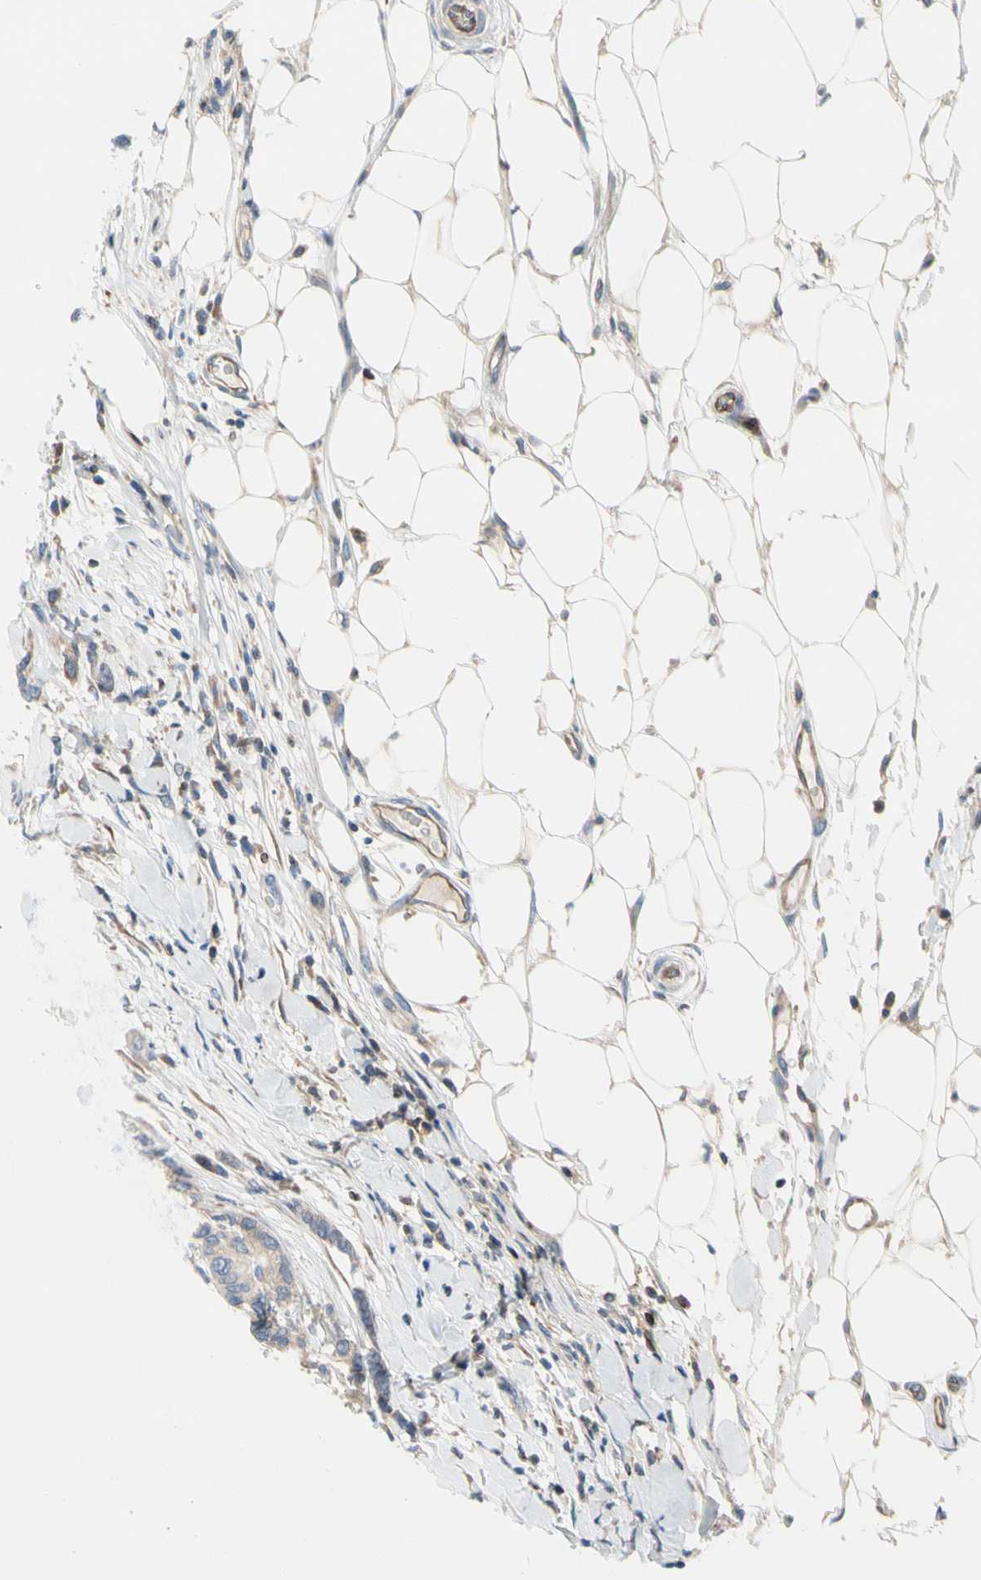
{"staining": {"intensity": "negative", "quantity": "none", "location": "none"}, "tissue": "breast cancer", "cell_type": "Tumor cells", "image_type": "cancer", "snomed": [{"axis": "morphology", "description": "Duct carcinoma"}, {"axis": "topography", "description": "Breast"}], "caption": "Tumor cells show no significant protein staining in breast cancer (invasive ductal carcinoma). The staining was performed using DAB (3,3'-diaminobenzidine) to visualize the protein expression in brown, while the nuclei were stained in blue with hematoxylin (Magnification: 20x).", "gene": "MAP3K3", "patient": {"sex": "female", "age": 87}}